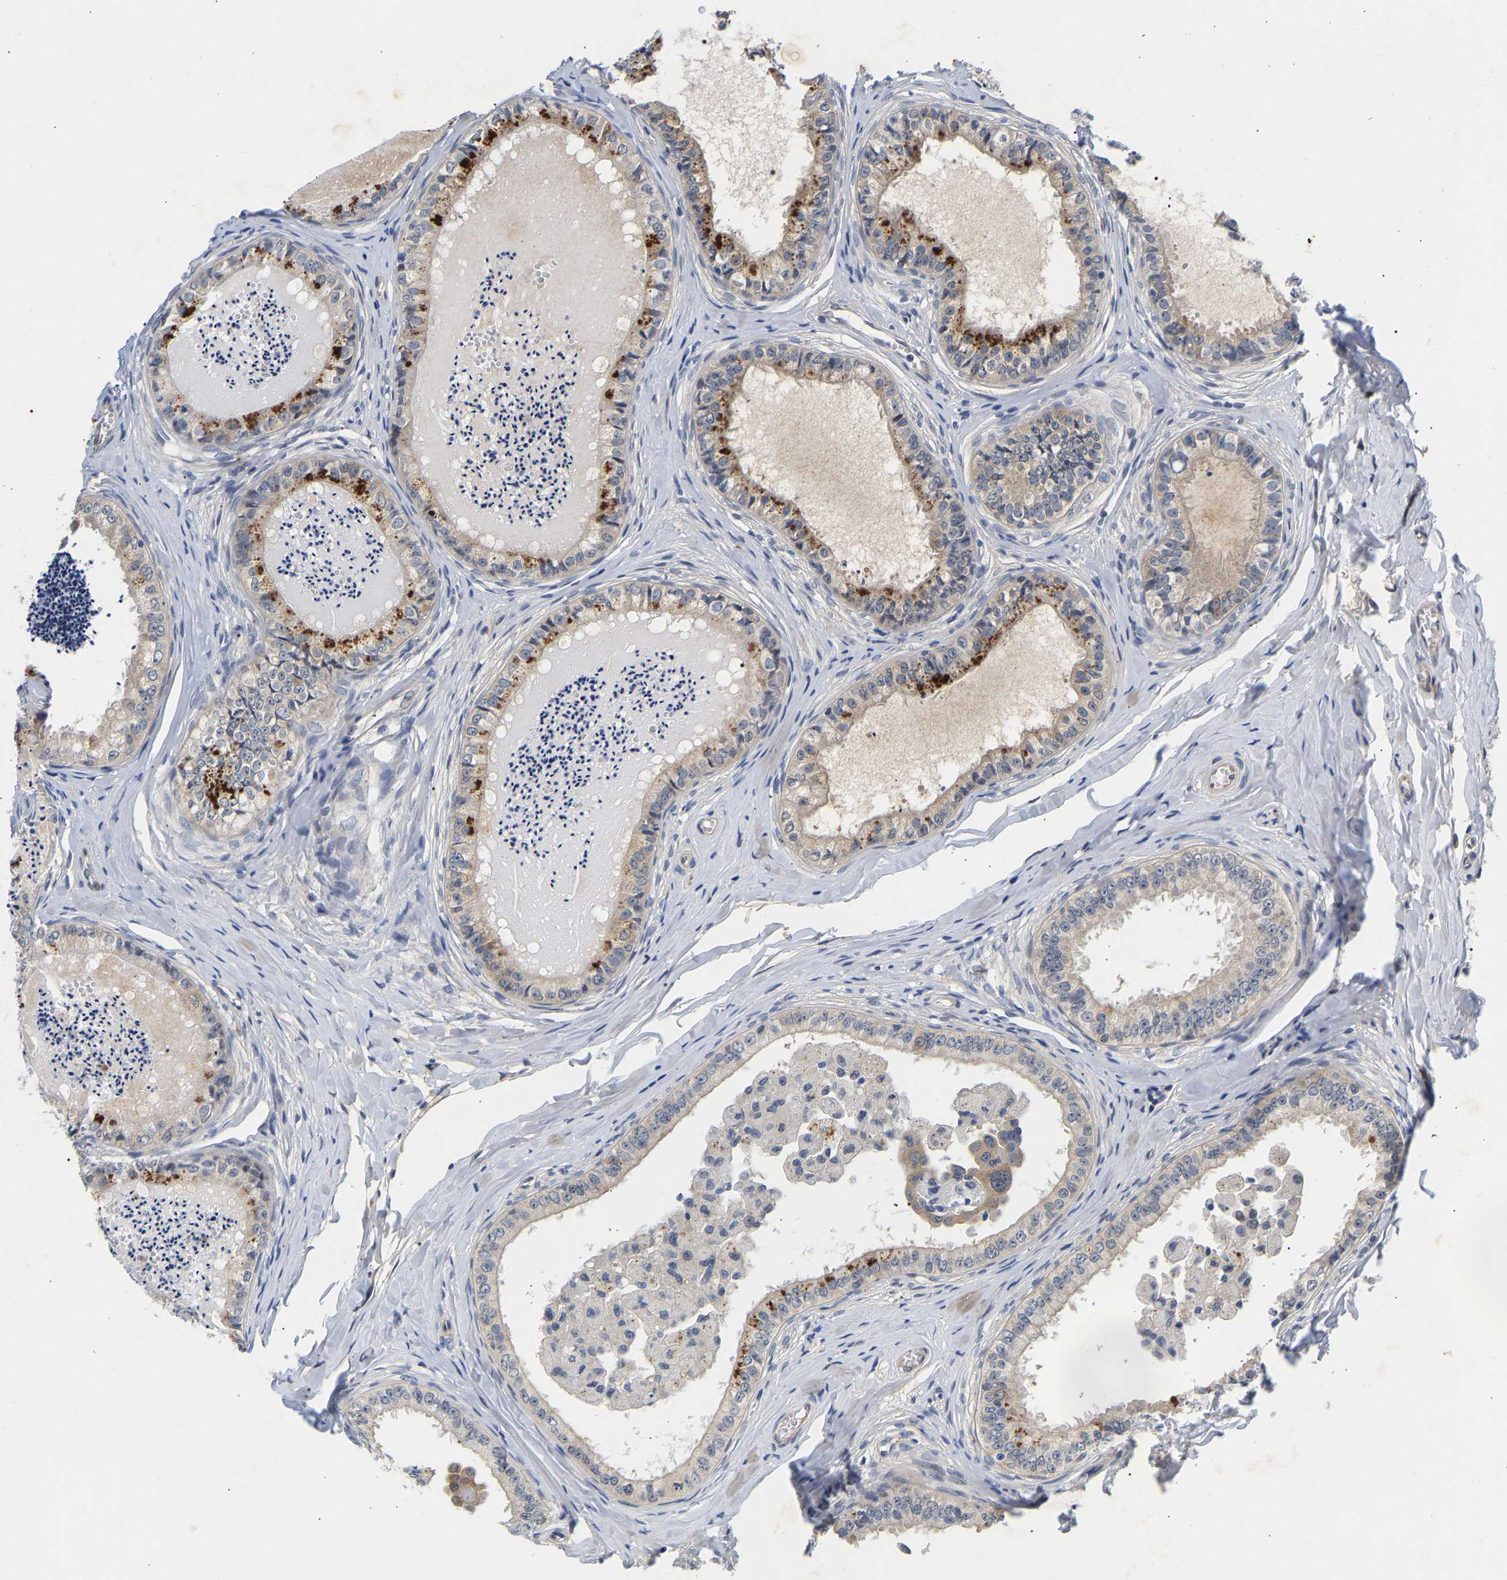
{"staining": {"intensity": "moderate", "quantity": "<25%", "location": "cytoplasmic/membranous"}, "tissue": "epididymis", "cell_type": "Glandular cells", "image_type": "normal", "snomed": [{"axis": "morphology", "description": "Normal tissue, NOS"}, {"axis": "topography", "description": "Epididymis"}], "caption": "An immunohistochemistry image of benign tissue is shown. Protein staining in brown highlights moderate cytoplasmic/membranous positivity in epididymis within glandular cells.", "gene": "CCDC6", "patient": {"sex": "male", "age": 31}}